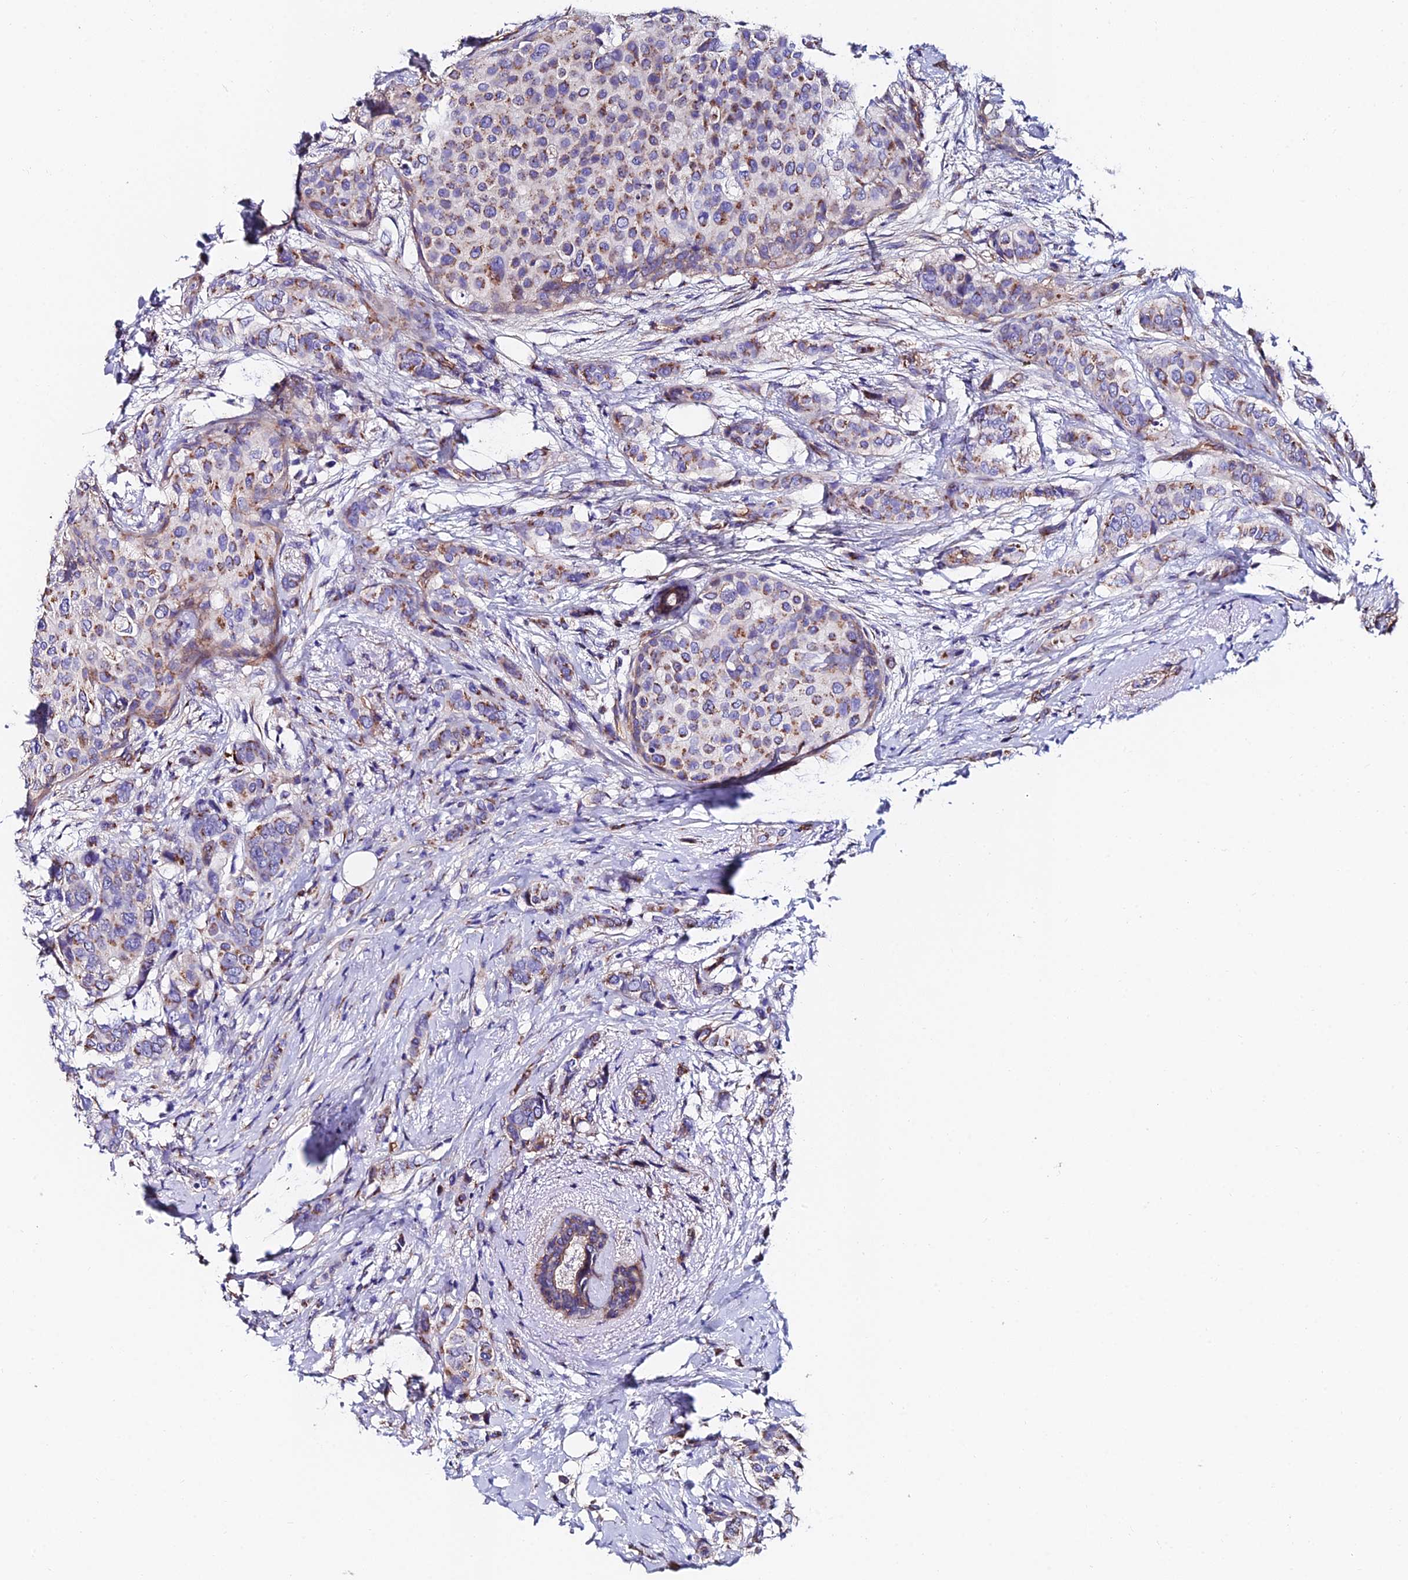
{"staining": {"intensity": "moderate", "quantity": "25%-75%", "location": "cytoplasmic/membranous"}, "tissue": "breast cancer", "cell_type": "Tumor cells", "image_type": "cancer", "snomed": [{"axis": "morphology", "description": "Lobular carcinoma"}, {"axis": "topography", "description": "Breast"}], "caption": "The image exhibits a brown stain indicating the presence of a protein in the cytoplasmic/membranous of tumor cells in breast lobular carcinoma. The protein of interest is stained brown, and the nuclei are stained in blue (DAB (3,3'-diaminobenzidine) IHC with brightfield microscopy, high magnification).", "gene": "ADGRF3", "patient": {"sex": "female", "age": 51}}